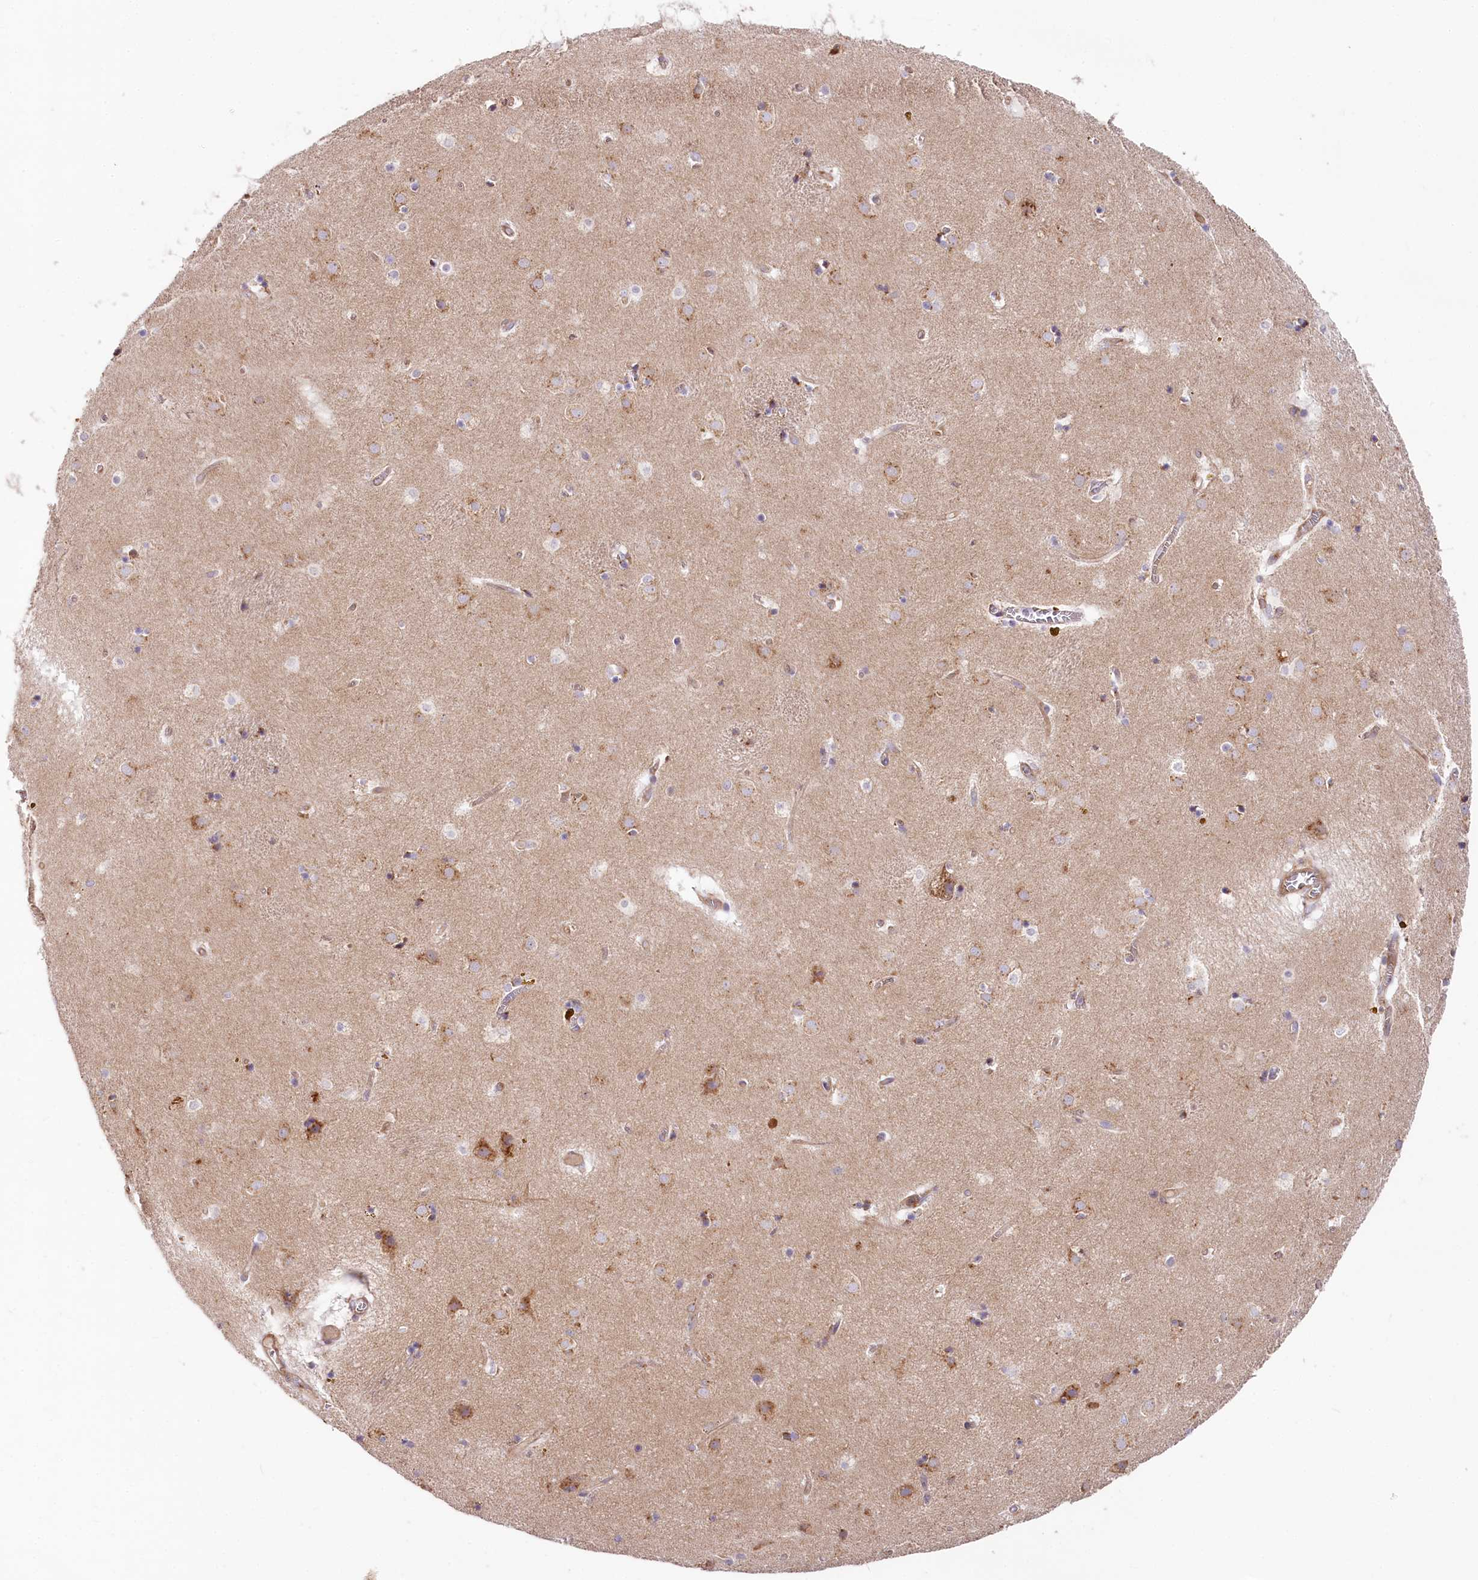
{"staining": {"intensity": "weak", "quantity": "<25%", "location": "cytoplasmic/membranous"}, "tissue": "caudate", "cell_type": "Glial cells", "image_type": "normal", "snomed": [{"axis": "morphology", "description": "Normal tissue, NOS"}, {"axis": "topography", "description": "Lateral ventricle wall"}], "caption": "Micrograph shows no significant protein staining in glial cells of unremarkable caudate.", "gene": "STX6", "patient": {"sex": "male", "age": 70}}